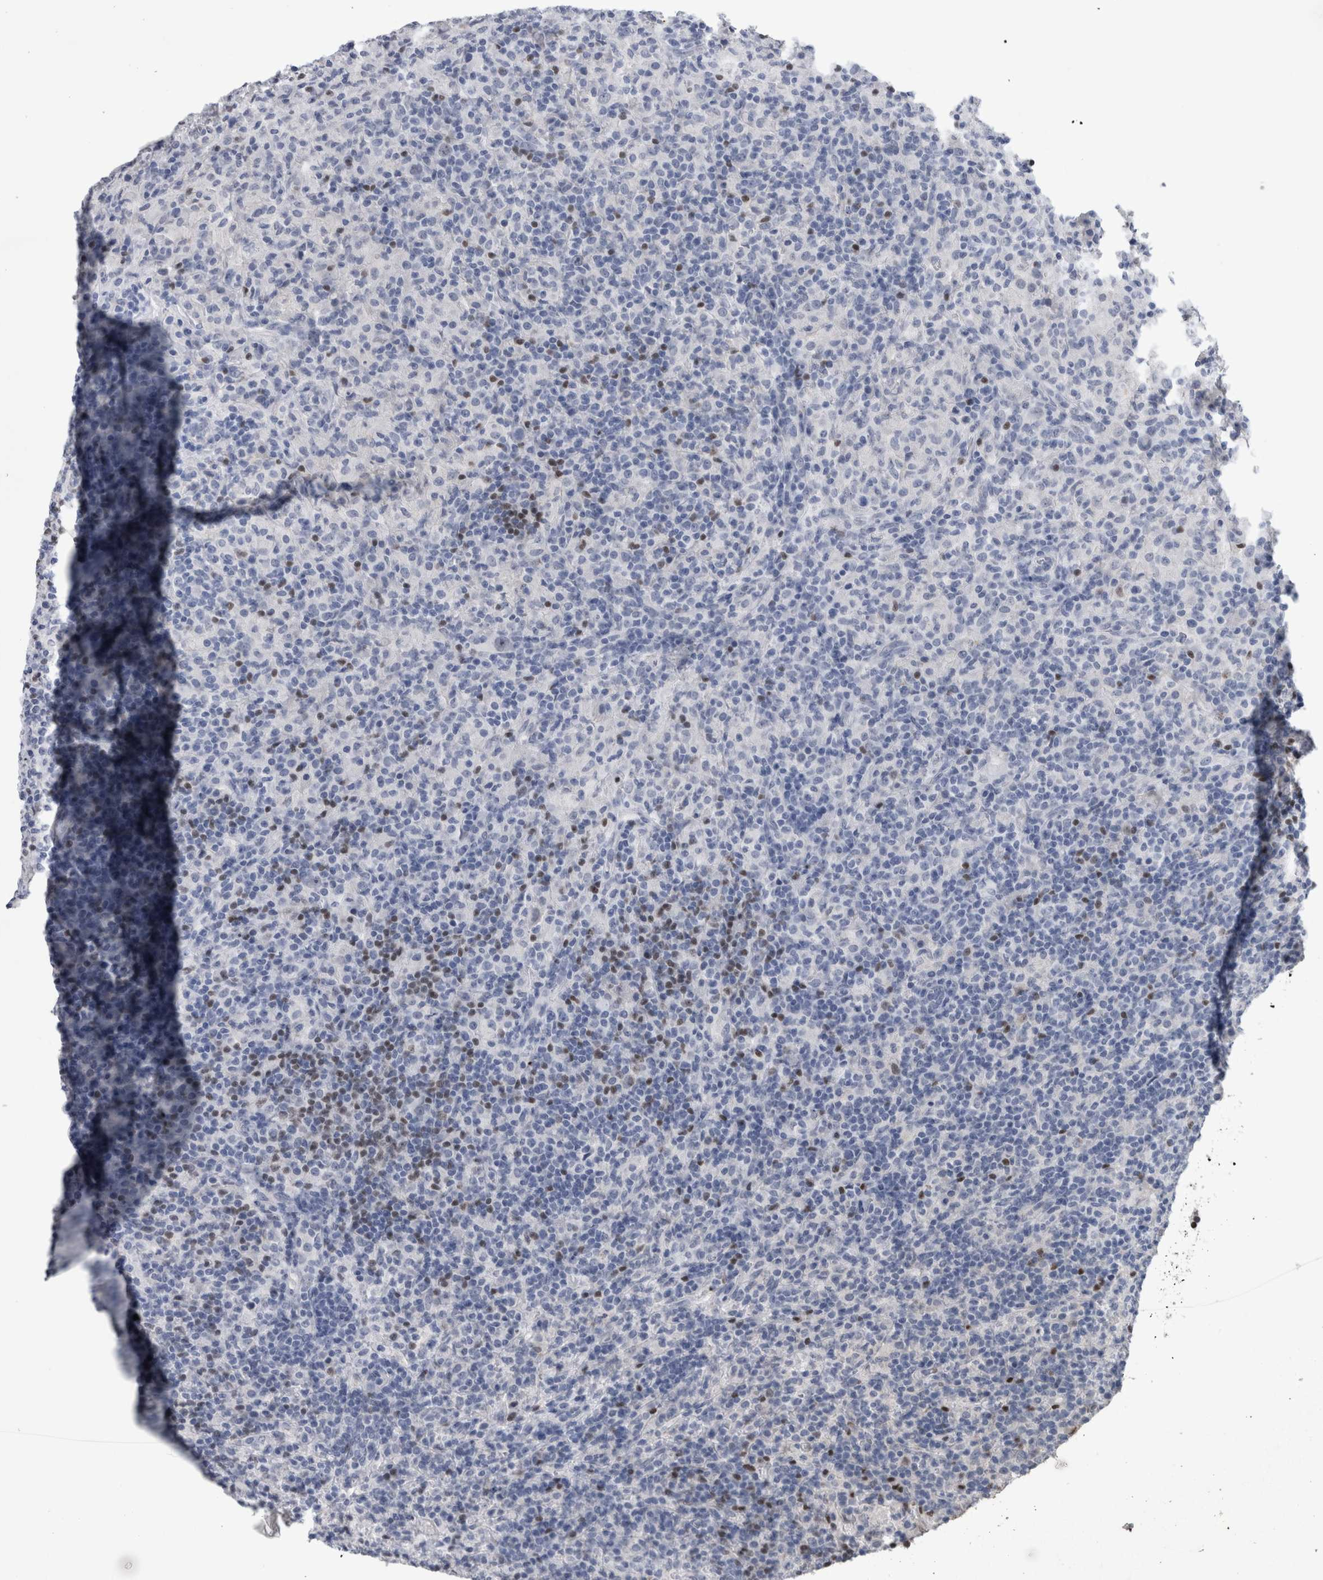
{"staining": {"intensity": "negative", "quantity": "none", "location": "none"}, "tissue": "lymphoma", "cell_type": "Tumor cells", "image_type": "cancer", "snomed": [{"axis": "morphology", "description": "Hodgkin's disease, NOS"}, {"axis": "topography", "description": "Lymph node"}], "caption": "DAB immunohistochemical staining of human lymphoma demonstrates no significant expression in tumor cells. The staining was performed using DAB to visualize the protein expression in brown, while the nuclei were stained in blue with hematoxylin (Magnification: 20x).", "gene": "PAX5", "patient": {"sex": "male", "age": 70}}